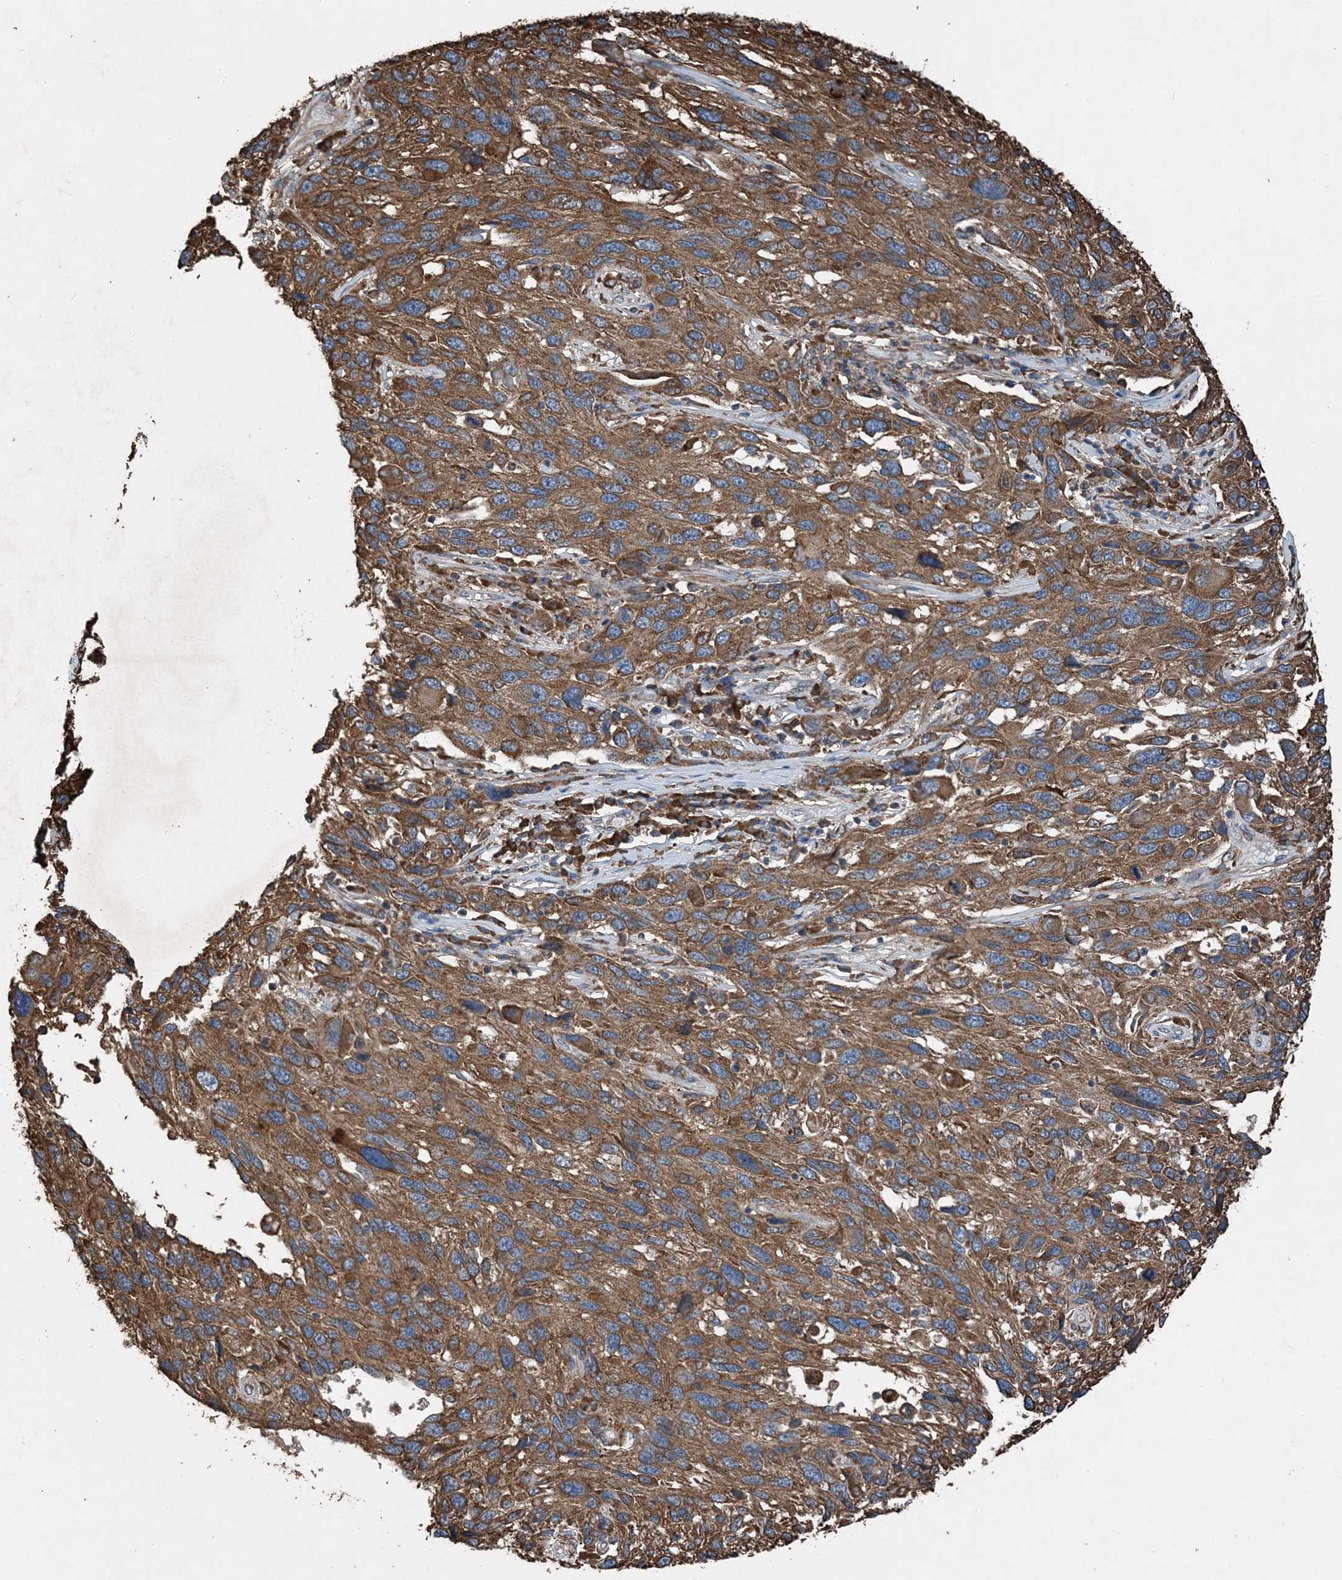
{"staining": {"intensity": "strong", "quantity": ">75%", "location": "cytoplasmic/membranous"}, "tissue": "melanoma", "cell_type": "Tumor cells", "image_type": "cancer", "snomed": [{"axis": "morphology", "description": "Malignant melanoma, NOS"}, {"axis": "topography", "description": "Skin"}], "caption": "Human malignant melanoma stained with a brown dye exhibits strong cytoplasmic/membranous positive positivity in approximately >75% of tumor cells.", "gene": "PDIA6", "patient": {"sex": "male", "age": 53}}